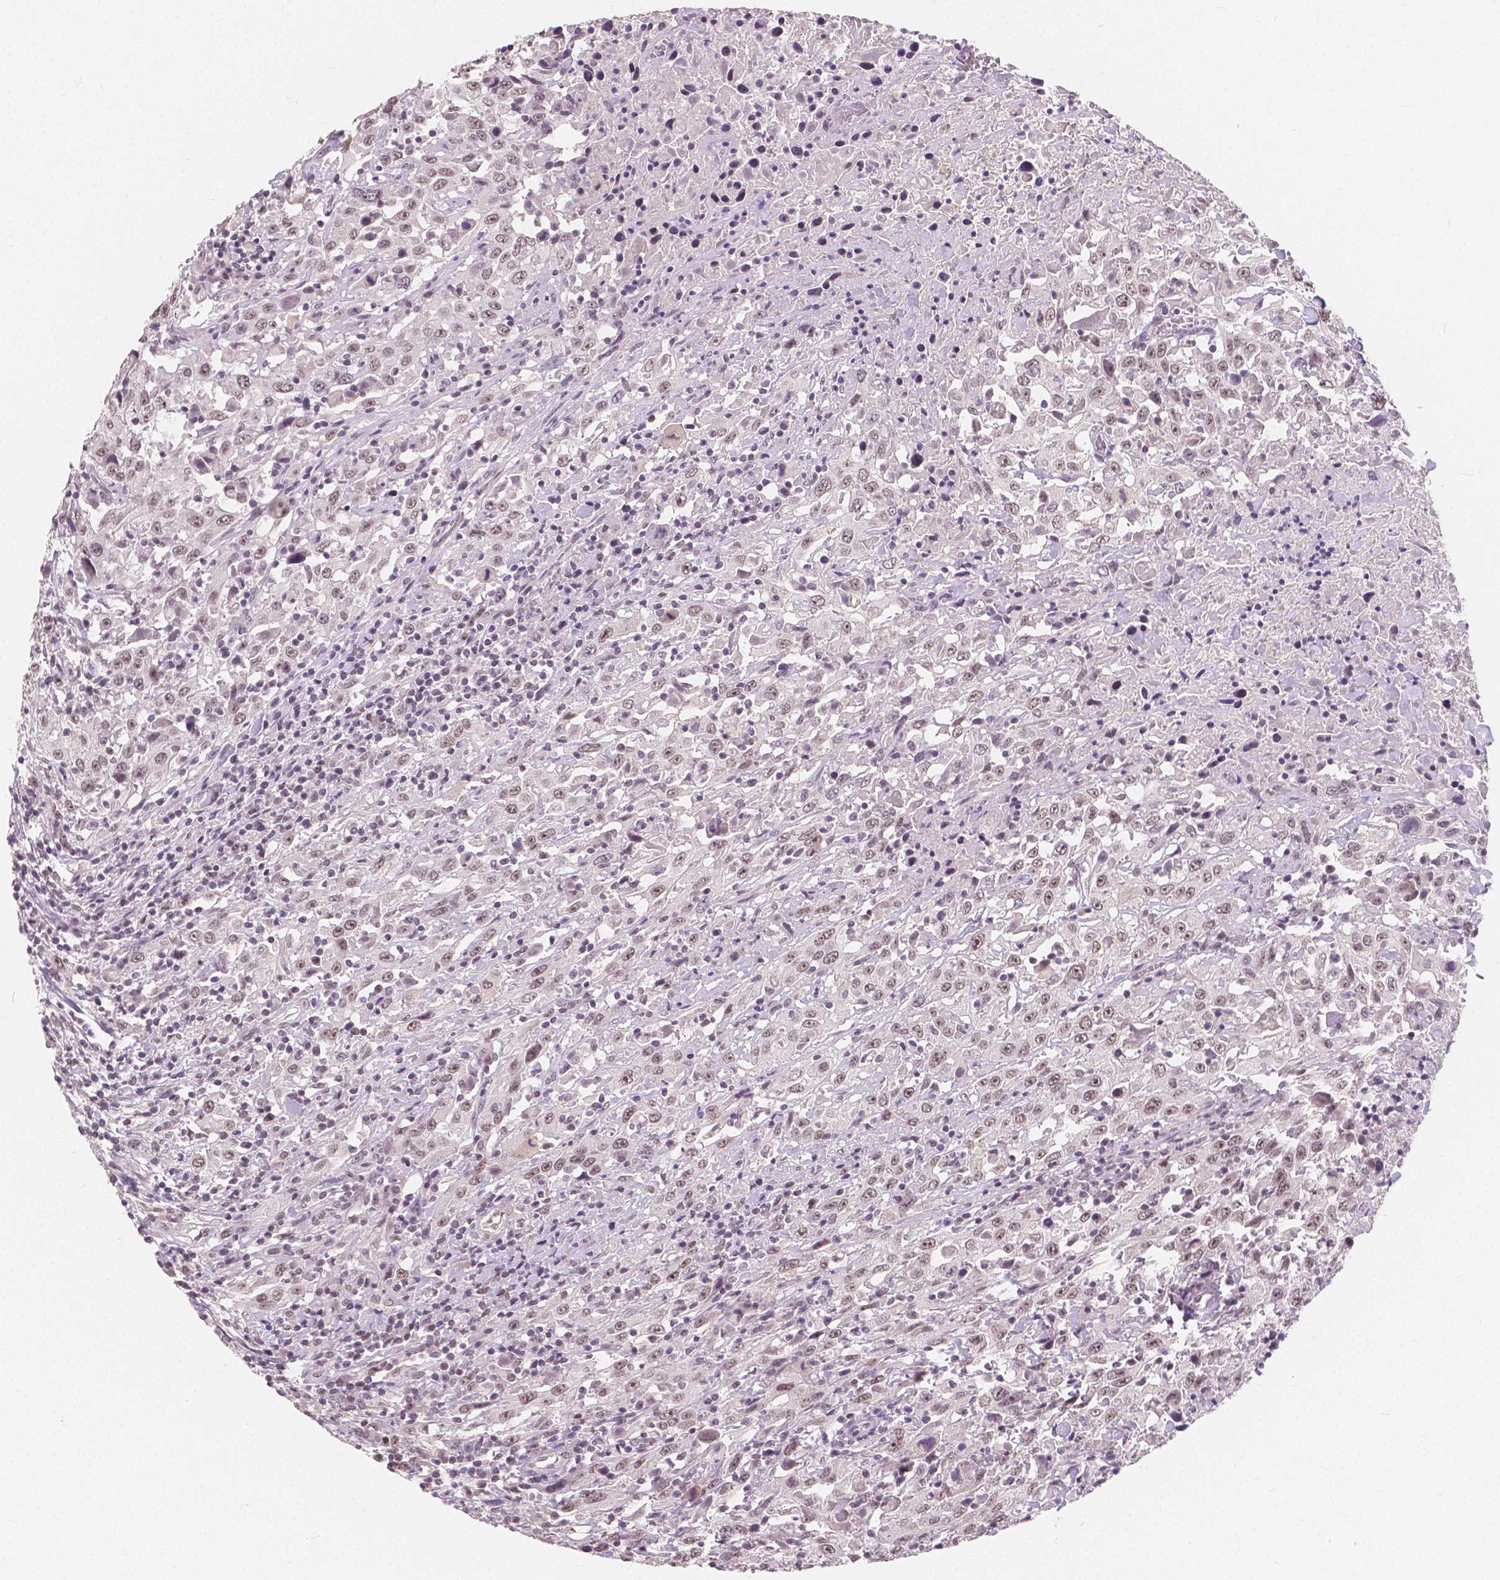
{"staining": {"intensity": "weak", "quantity": ">75%", "location": "nuclear"}, "tissue": "urothelial cancer", "cell_type": "Tumor cells", "image_type": "cancer", "snomed": [{"axis": "morphology", "description": "Urothelial carcinoma, High grade"}, {"axis": "topography", "description": "Urinary bladder"}], "caption": "Human high-grade urothelial carcinoma stained for a protein (brown) reveals weak nuclear positive staining in about >75% of tumor cells.", "gene": "NOLC1", "patient": {"sex": "male", "age": 61}}